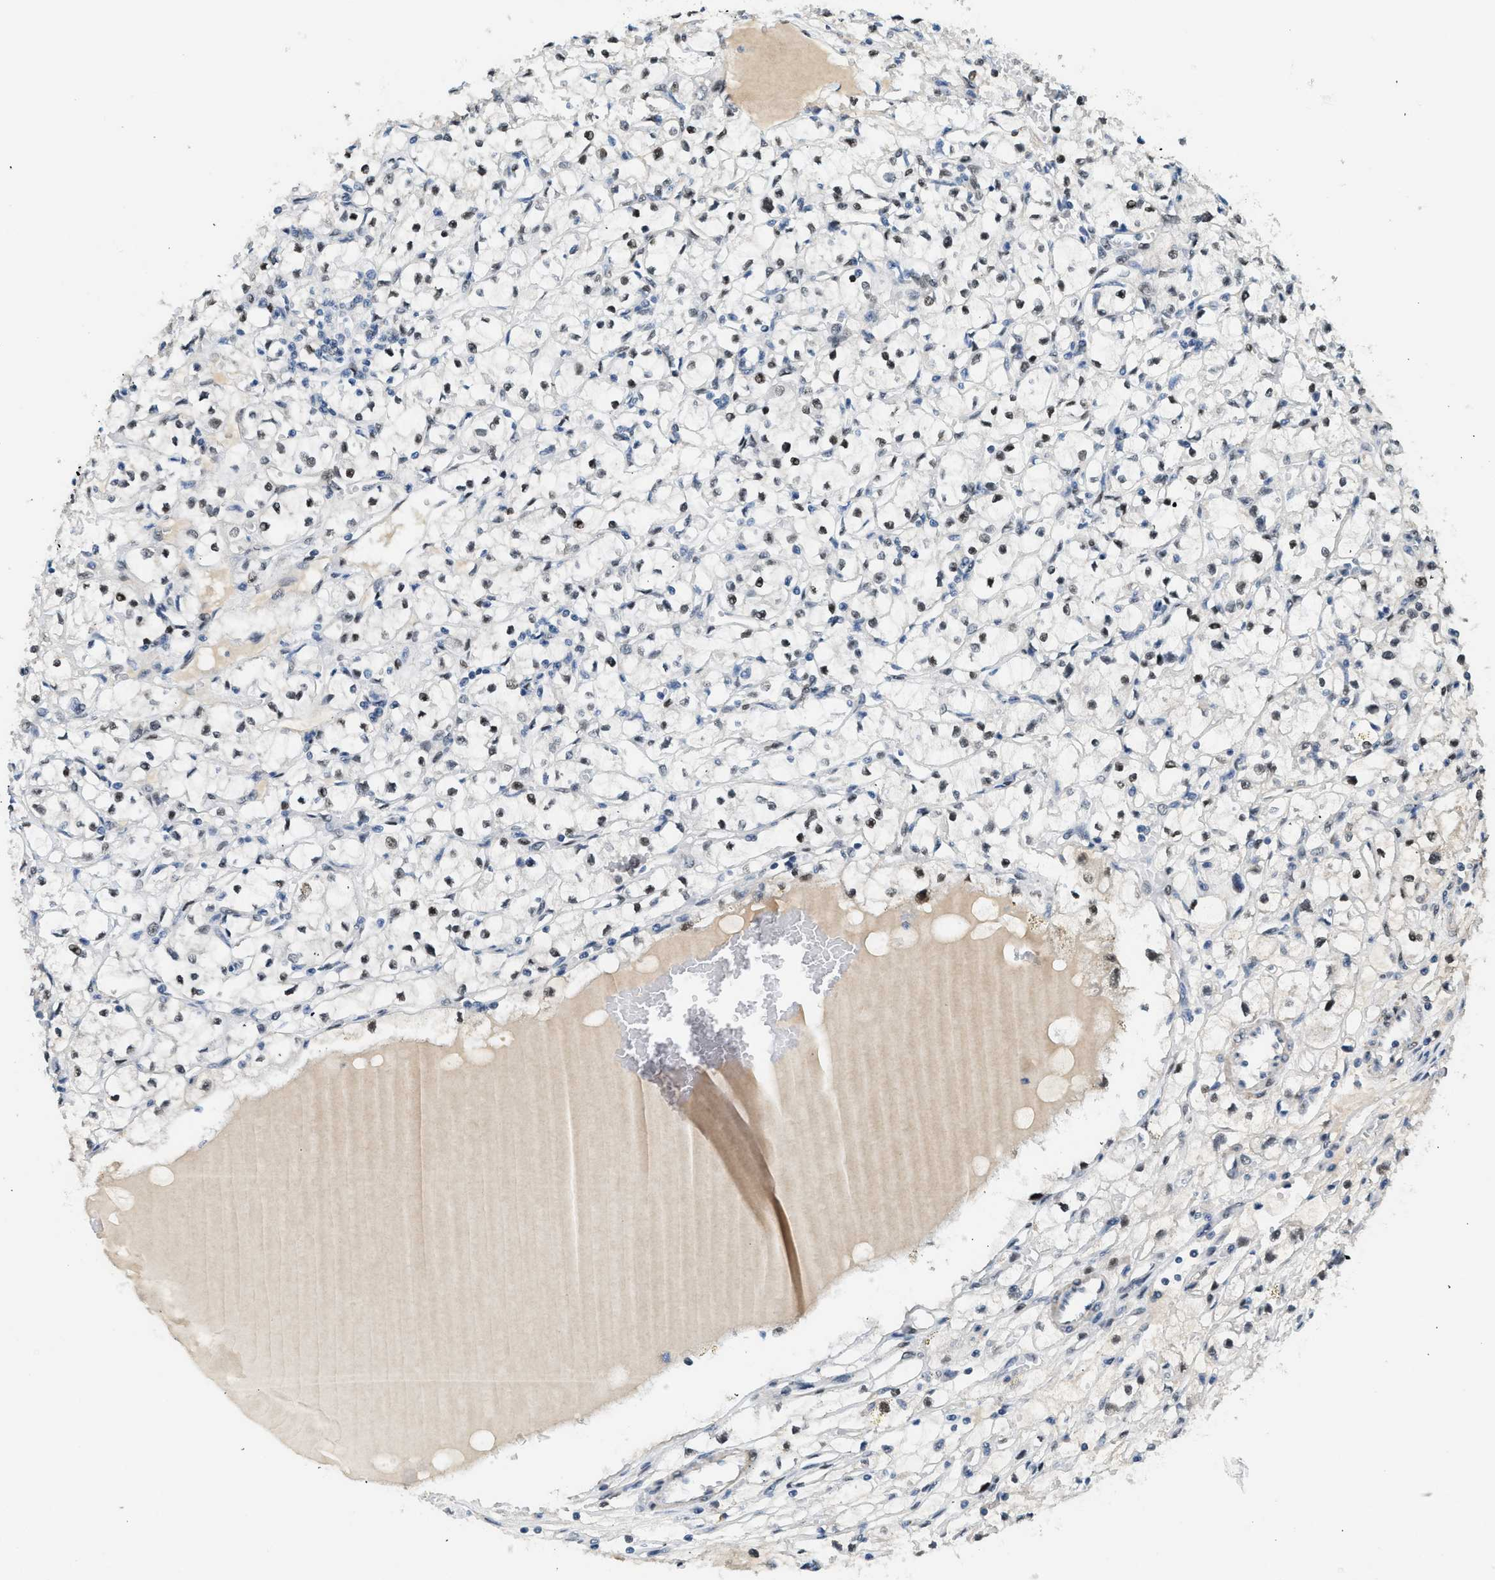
{"staining": {"intensity": "moderate", "quantity": ">75%", "location": "nuclear"}, "tissue": "renal cancer", "cell_type": "Tumor cells", "image_type": "cancer", "snomed": [{"axis": "morphology", "description": "Adenocarcinoma, NOS"}, {"axis": "topography", "description": "Kidney"}], "caption": "Protein staining of renal cancer (adenocarcinoma) tissue exhibits moderate nuclear positivity in approximately >75% of tumor cells.", "gene": "ZBTB20", "patient": {"sex": "male", "age": 56}}